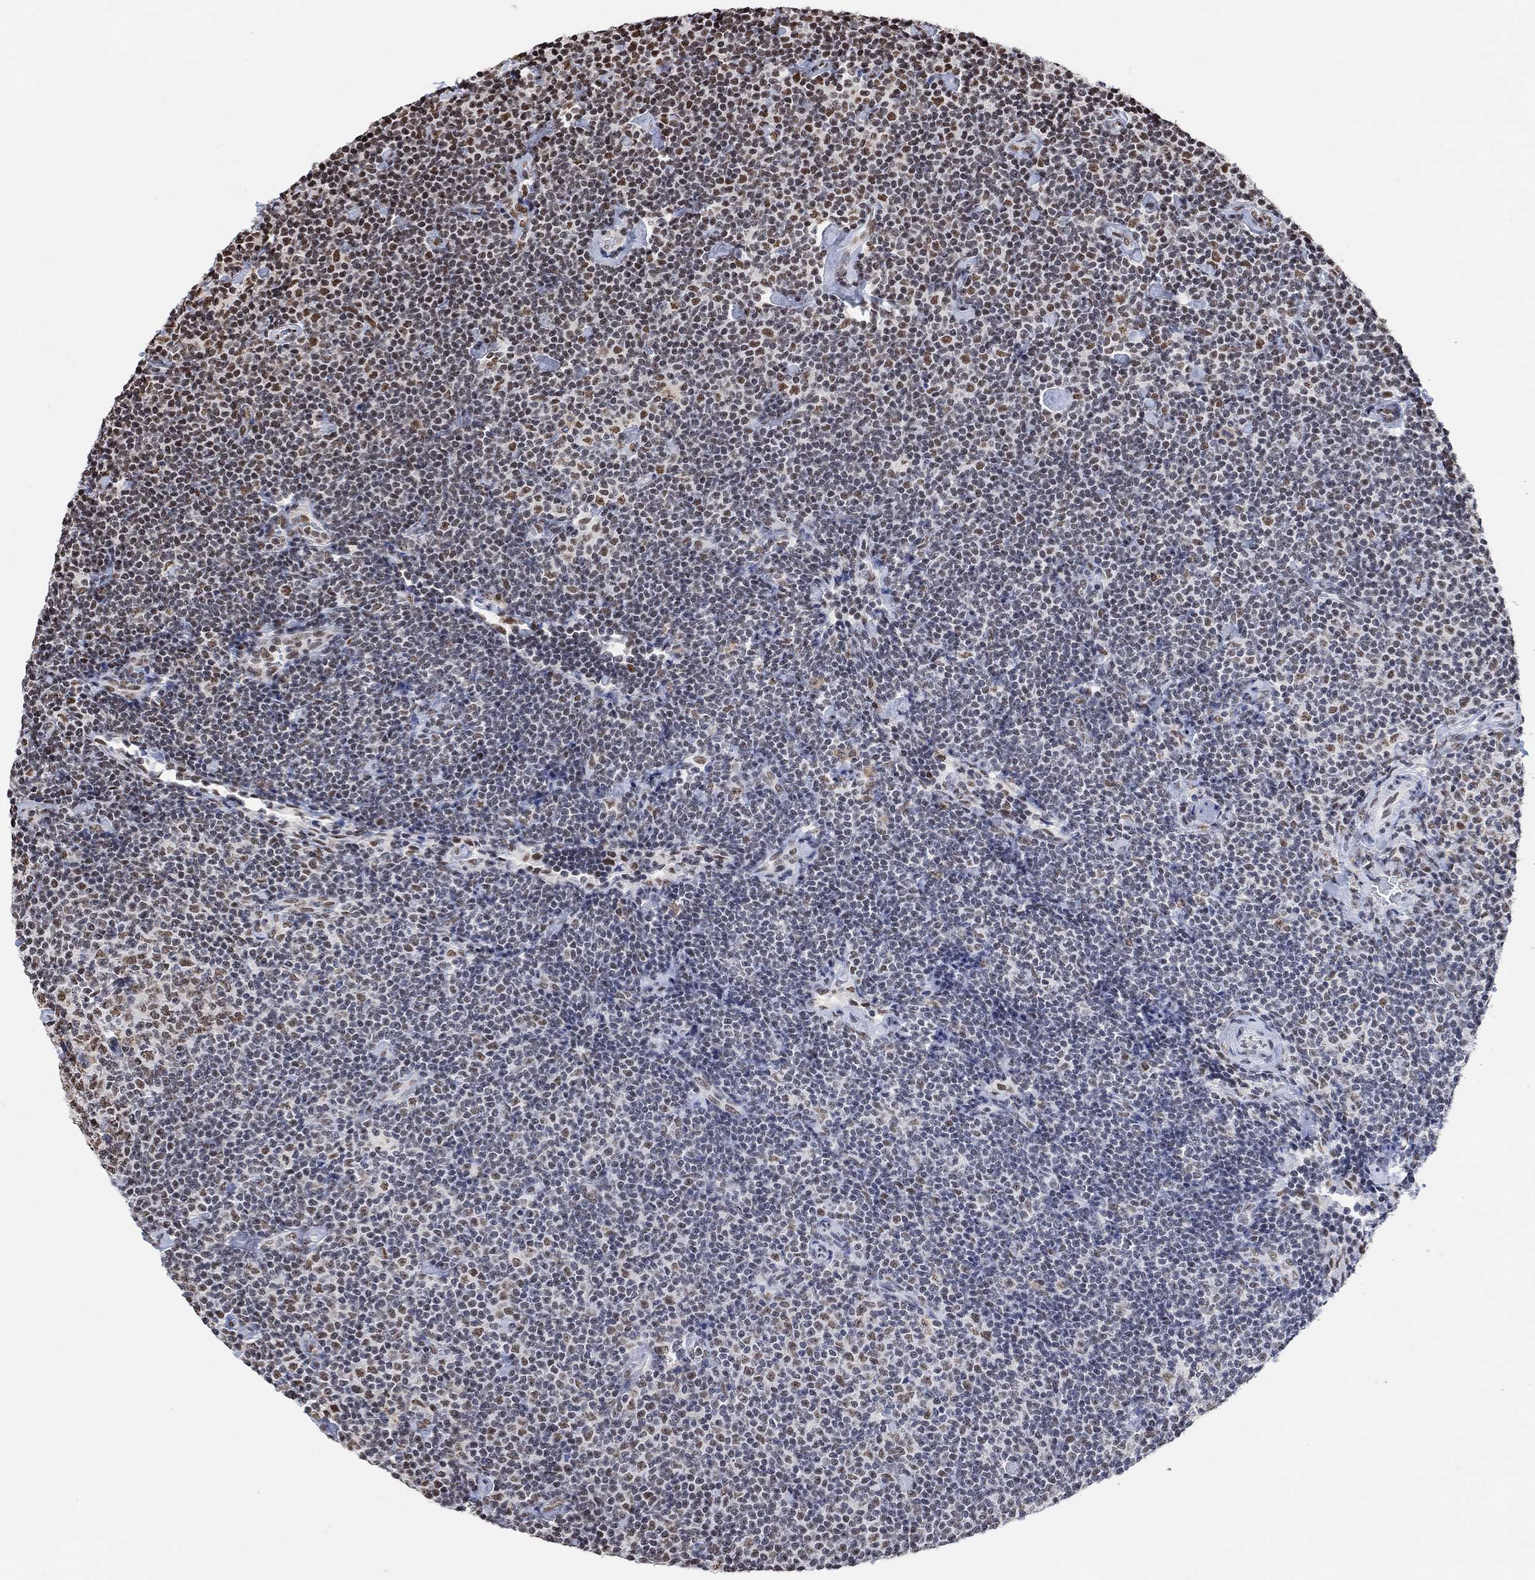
{"staining": {"intensity": "weak", "quantity": ">75%", "location": "nuclear"}, "tissue": "lymphoma", "cell_type": "Tumor cells", "image_type": "cancer", "snomed": [{"axis": "morphology", "description": "Malignant lymphoma, non-Hodgkin's type, Low grade"}, {"axis": "topography", "description": "Lymph node"}], "caption": "Immunohistochemistry (IHC) image of human low-grade malignant lymphoma, non-Hodgkin's type stained for a protein (brown), which displays low levels of weak nuclear staining in about >75% of tumor cells.", "gene": "USP39", "patient": {"sex": "male", "age": 81}}